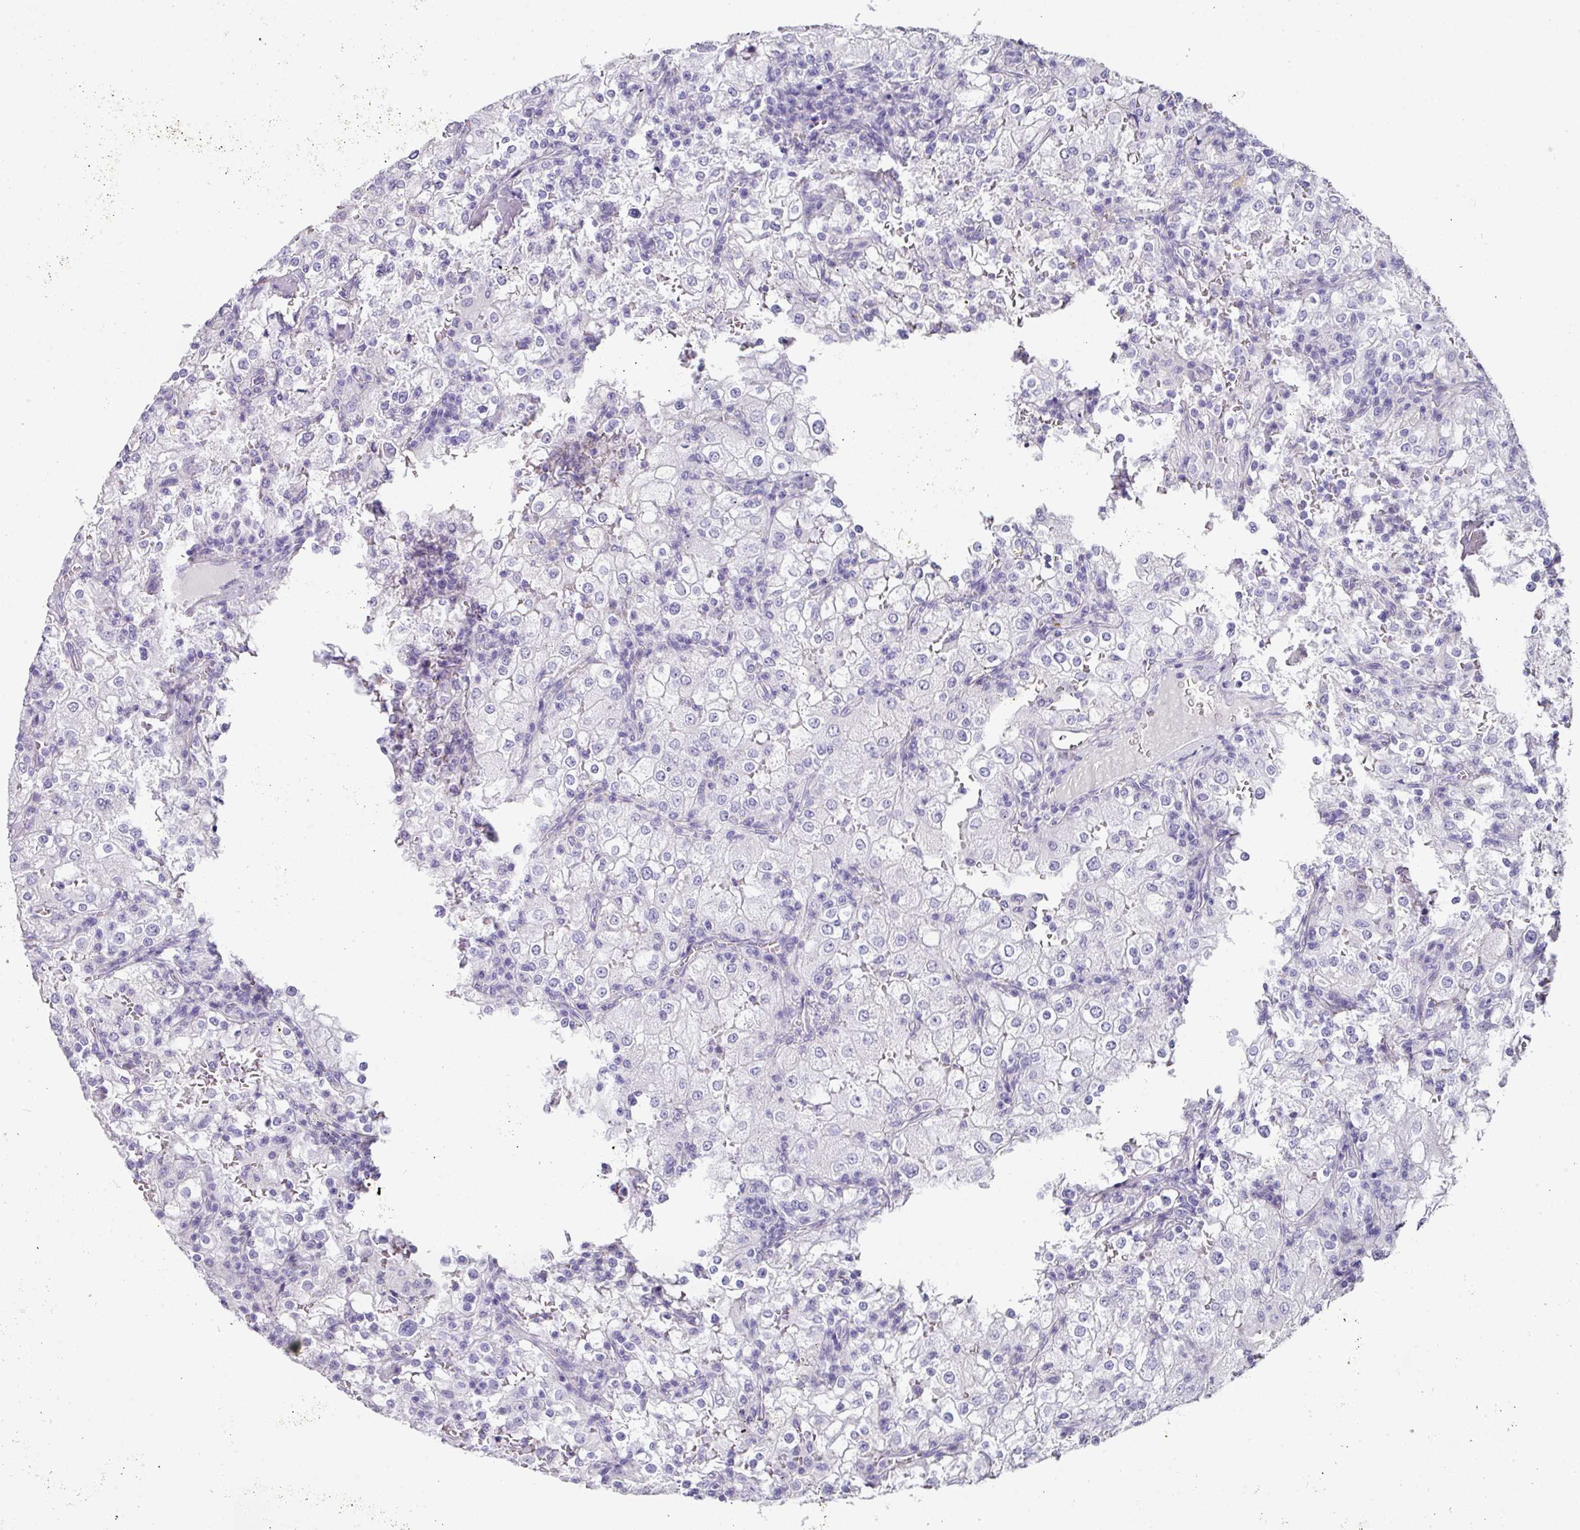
{"staining": {"intensity": "negative", "quantity": "none", "location": "none"}, "tissue": "renal cancer", "cell_type": "Tumor cells", "image_type": "cancer", "snomed": [{"axis": "morphology", "description": "Adenocarcinoma, NOS"}, {"axis": "topography", "description": "Kidney"}], "caption": "Immunohistochemical staining of adenocarcinoma (renal) reveals no significant staining in tumor cells.", "gene": "ANKRD29", "patient": {"sex": "female", "age": 74}}